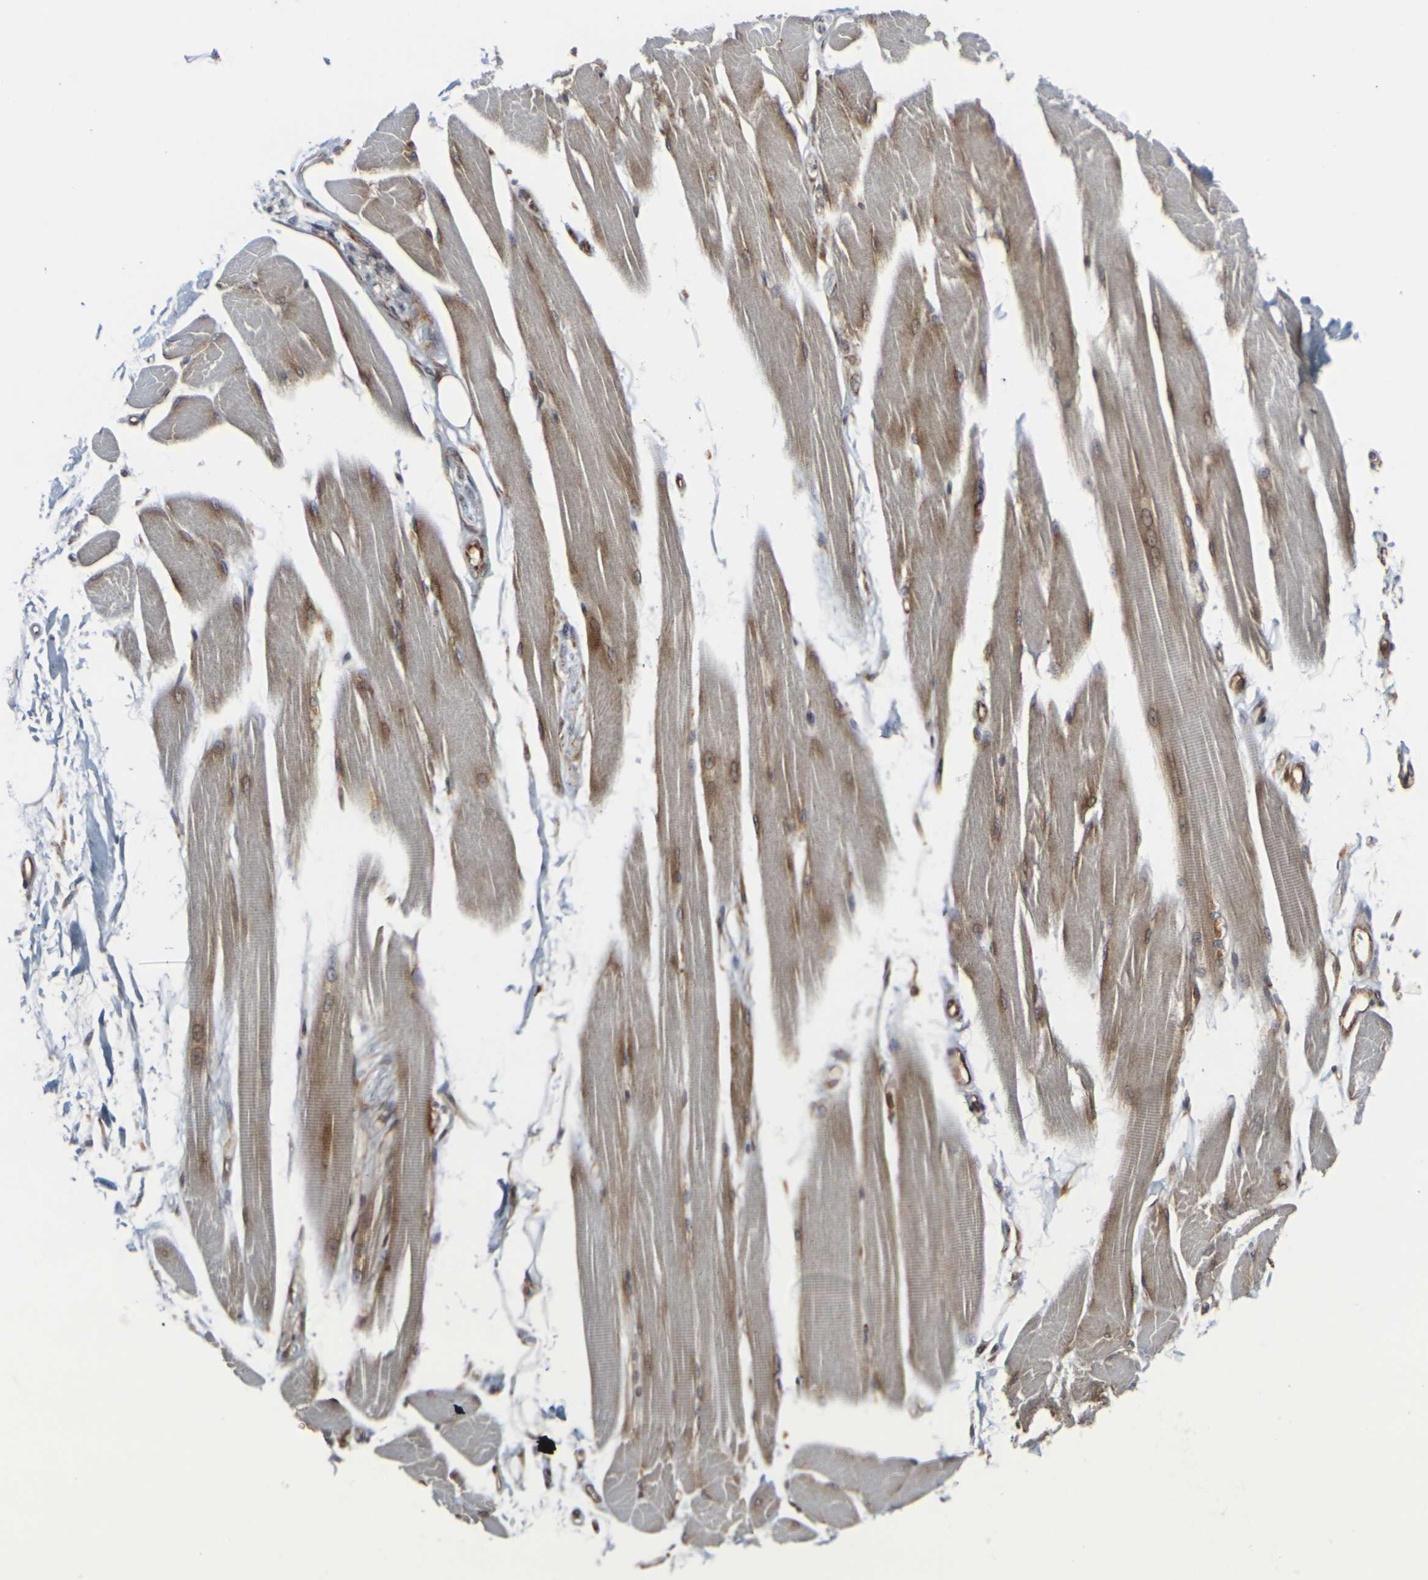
{"staining": {"intensity": "moderate", "quantity": ">75%", "location": "cytoplasmic/membranous"}, "tissue": "skeletal muscle", "cell_type": "Myocytes", "image_type": "normal", "snomed": [{"axis": "morphology", "description": "Normal tissue, NOS"}, {"axis": "topography", "description": "Skeletal muscle"}, {"axis": "topography", "description": "Peripheral nerve tissue"}], "caption": "The immunohistochemical stain shows moderate cytoplasmic/membranous expression in myocytes of normal skeletal muscle. The protein of interest is stained brown, and the nuclei are stained in blue (DAB (3,3'-diaminobenzidine) IHC with brightfield microscopy, high magnification).", "gene": "MARCHF2", "patient": {"sex": "female", "age": 84}}